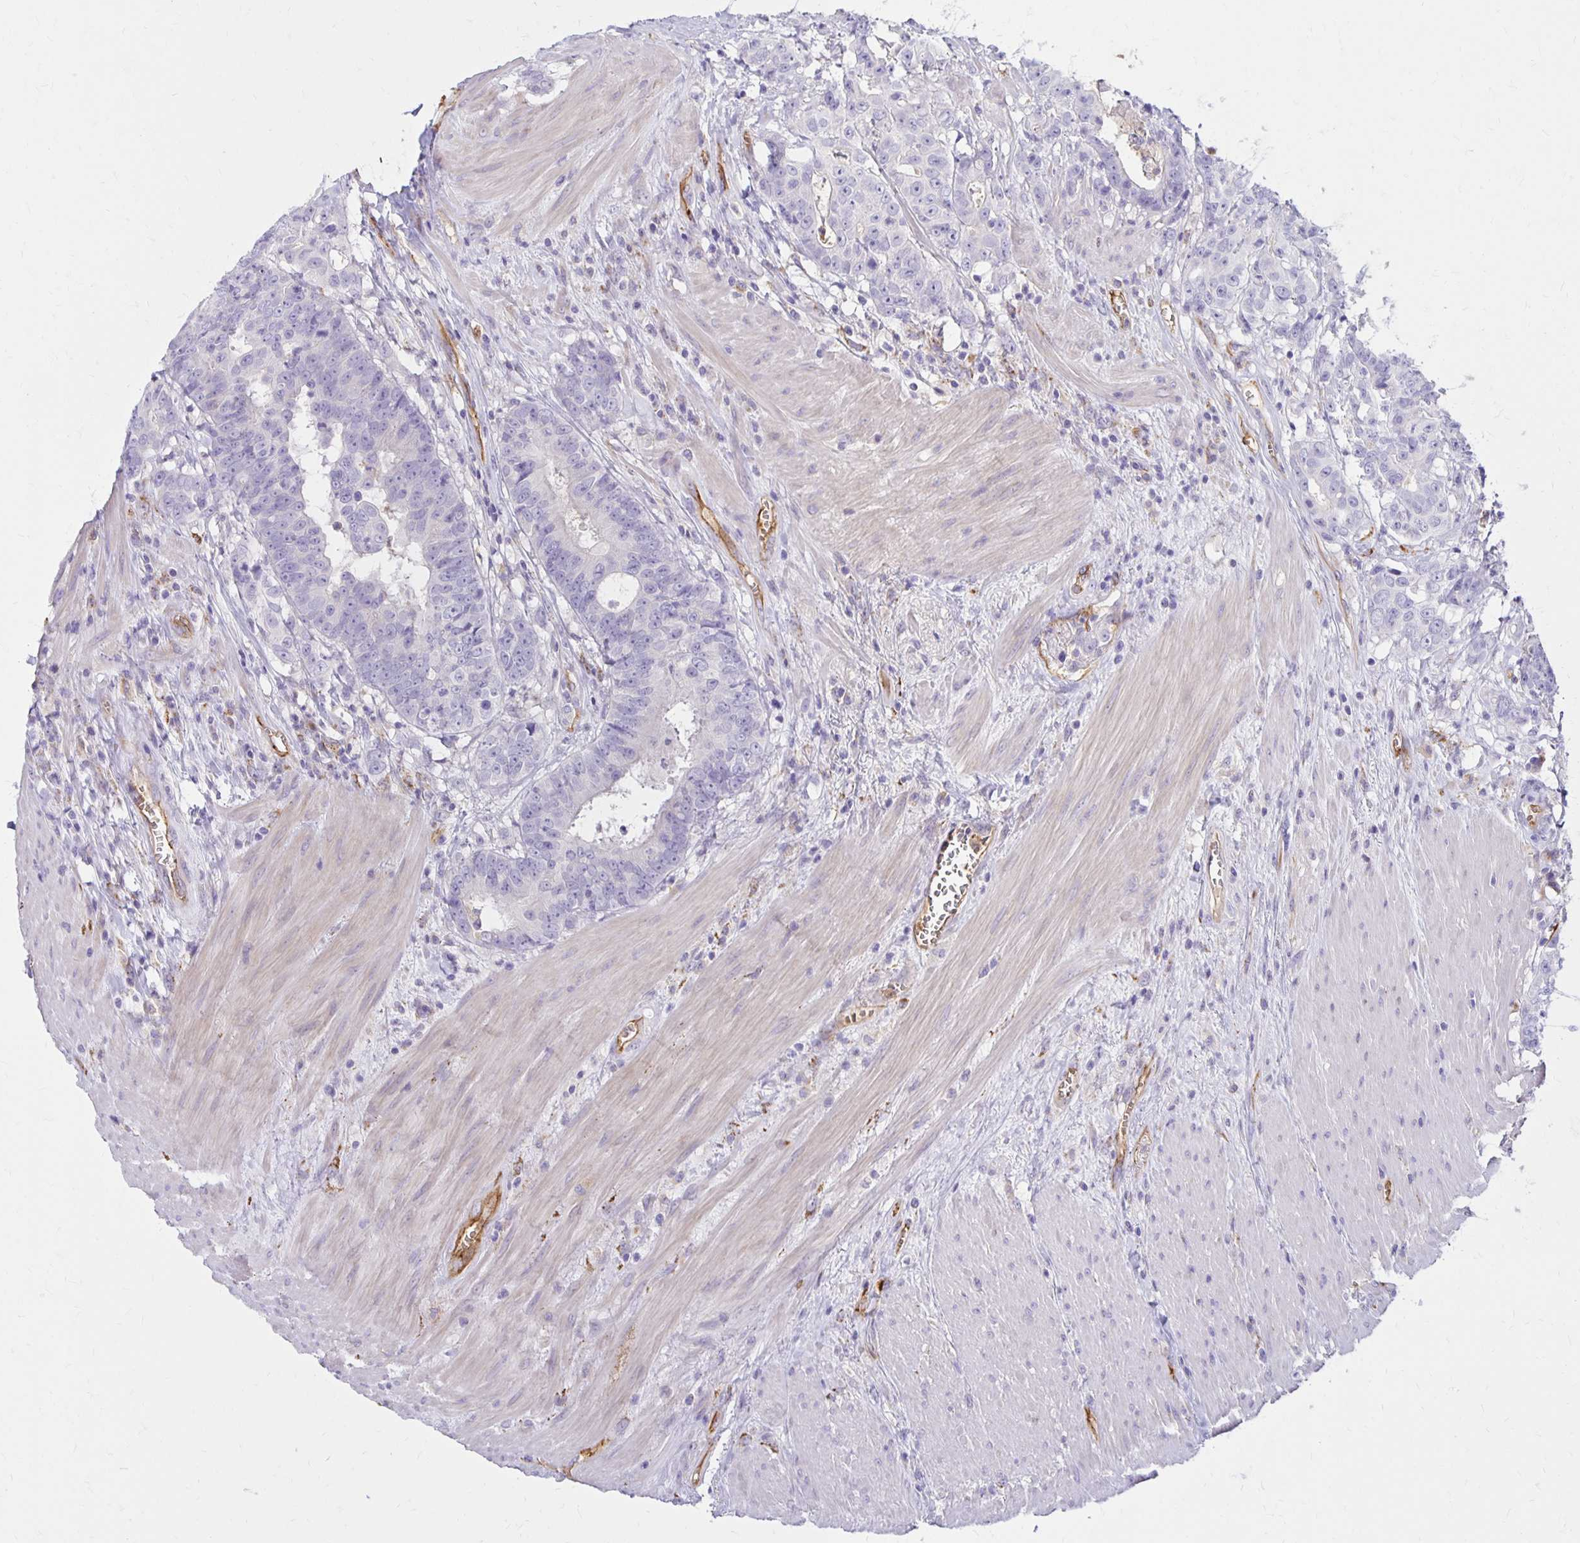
{"staining": {"intensity": "negative", "quantity": "none", "location": "none"}, "tissue": "colorectal cancer", "cell_type": "Tumor cells", "image_type": "cancer", "snomed": [{"axis": "morphology", "description": "Adenocarcinoma, NOS"}, {"axis": "topography", "description": "Rectum"}], "caption": "Tumor cells are negative for brown protein staining in colorectal cancer.", "gene": "TTYH1", "patient": {"sex": "female", "age": 62}}